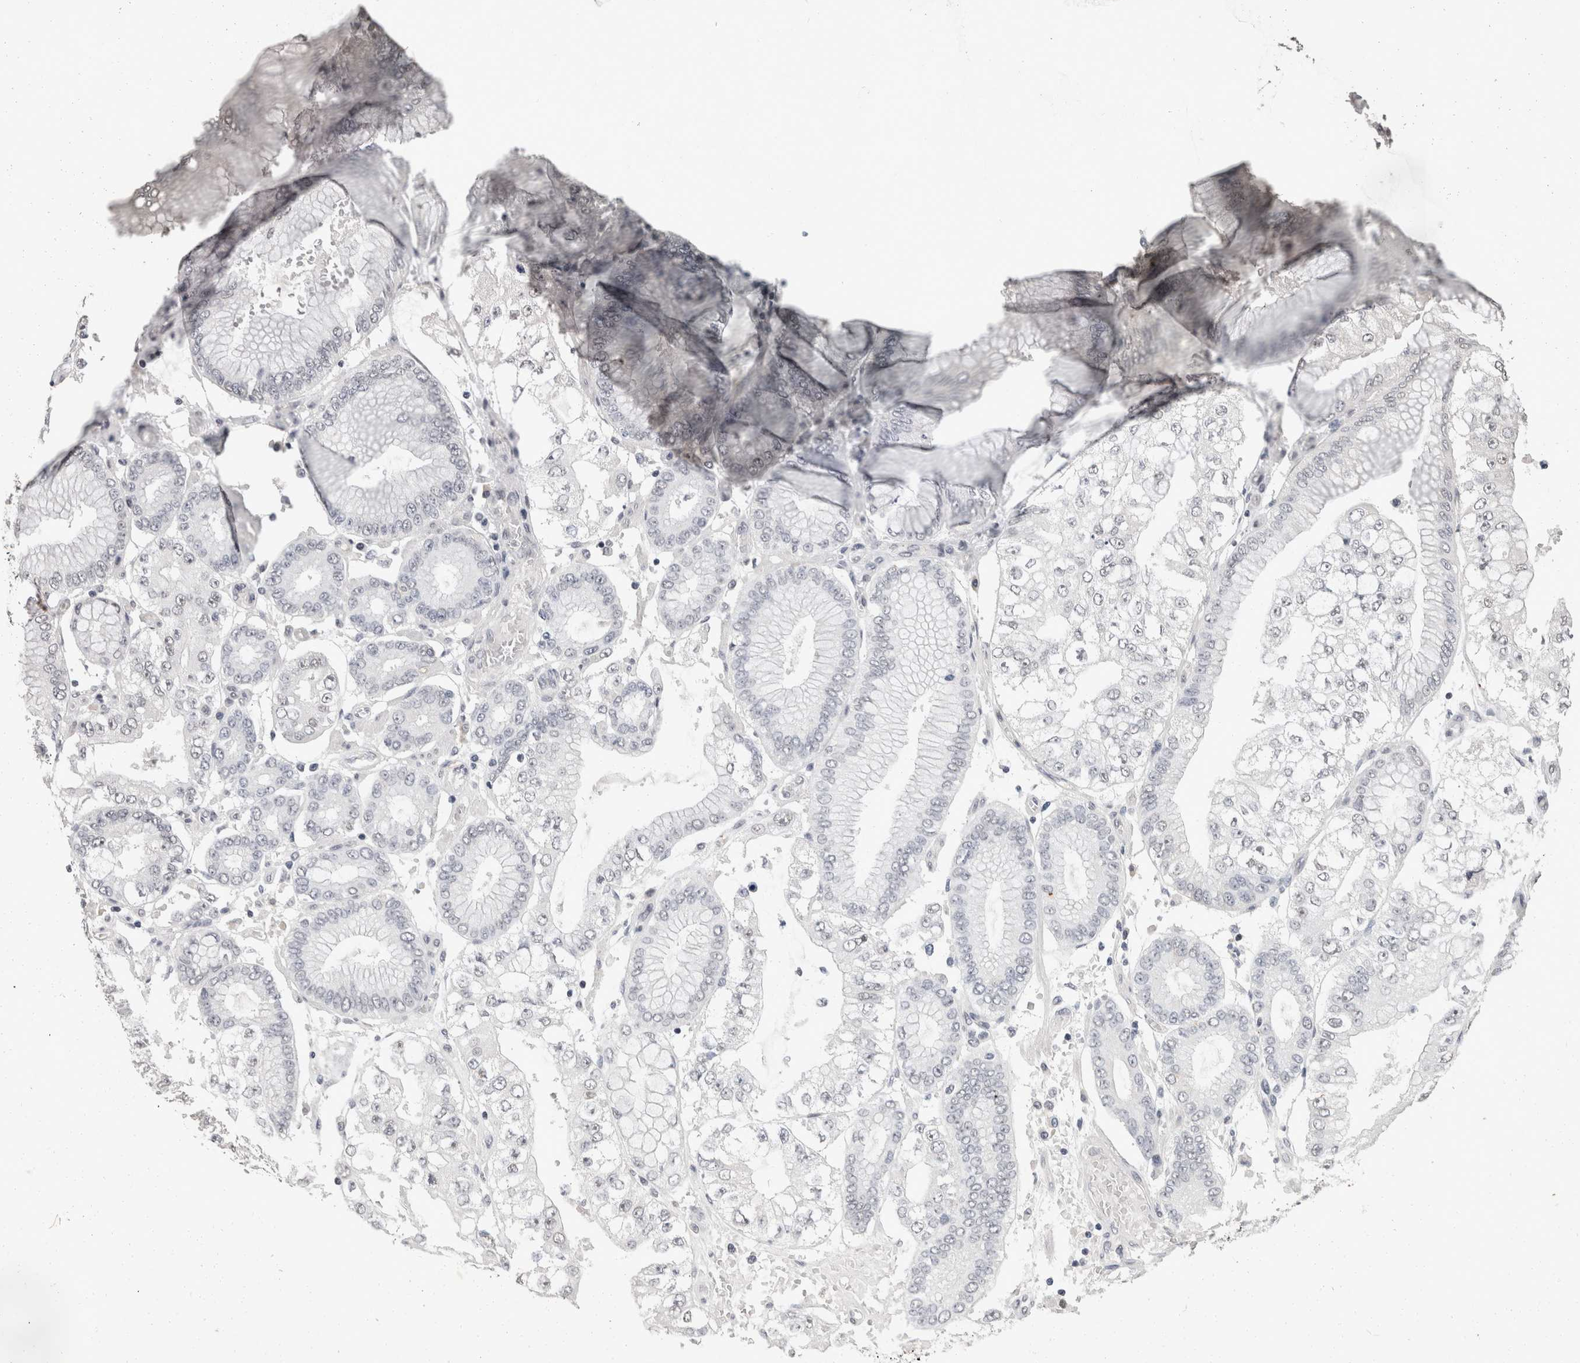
{"staining": {"intensity": "weak", "quantity": "<25%", "location": "nuclear"}, "tissue": "stomach cancer", "cell_type": "Tumor cells", "image_type": "cancer", "snomed": [{"axis": "morphology", "description": "Adenocarcinoma, NOS"}, {"axis": "topography", "description": "Stomach"}], "caption": "Stomach cancer was stained to show a protein in brown. There is no significant expression in tumor cells.", "gene": "DDX17", "patient": {"sex": "male", "age": 76}}